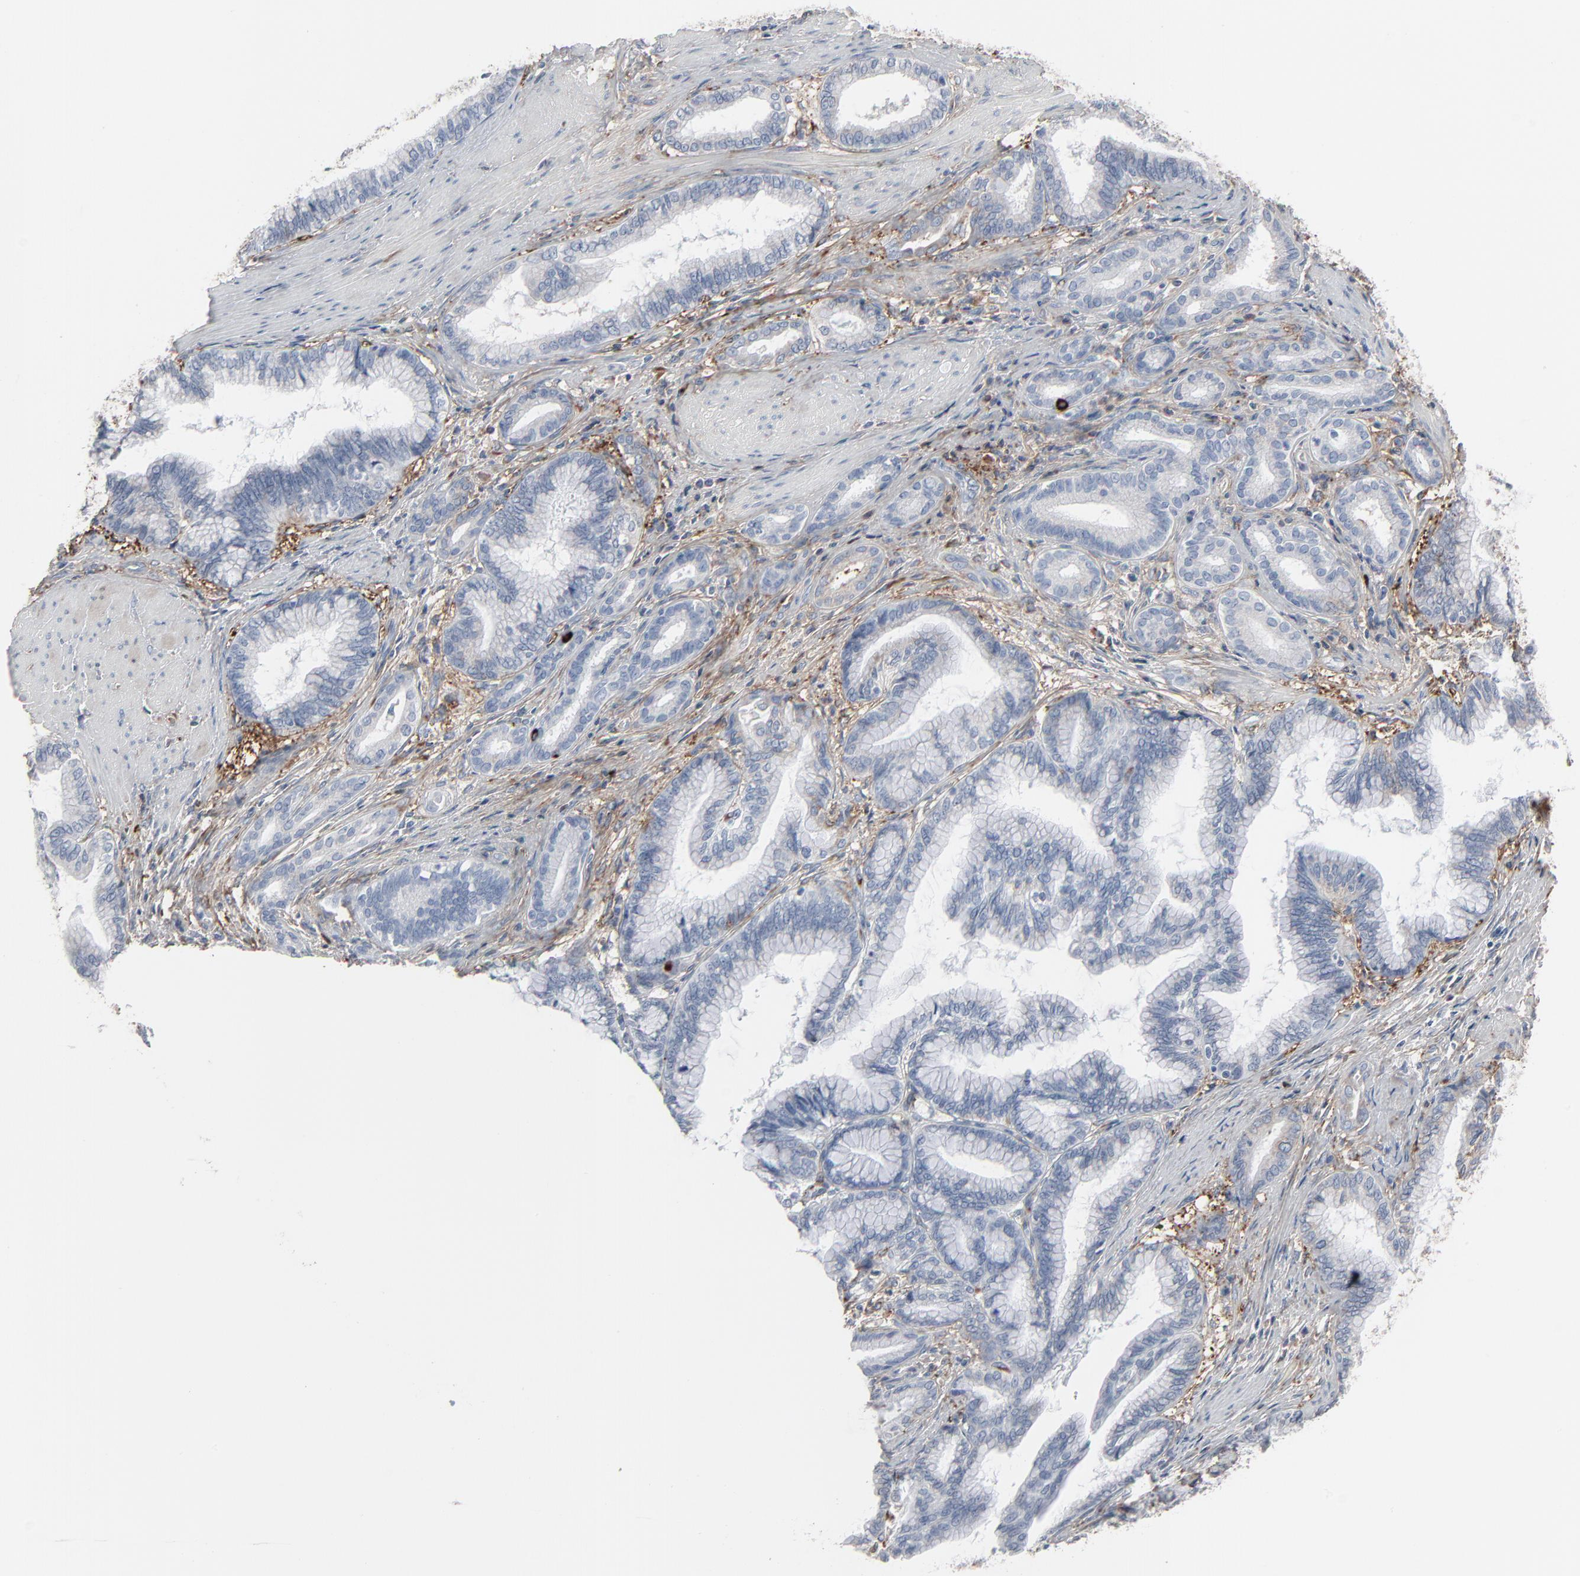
{"staining": {"intensity": "weak", "quantity": "<25%", "location": "cytoplasmic/membranous"}, "tissue": "pancreatic cancer", "cell_type": "Tumor cells", "image_type": "cancer", "snomed": [{"axis": "morphology", "description": "Adenocarcinoma, NOS"}, {"axis": "topography", "description": "Pancreas"}], "caption": "Human pancreatic cancer (adenocarcinoma) stained for a protein using immunohistochemistry displays no staining in tumor cells.", "gene": "BGN", "patient": {"sex": "female", "age": 64}}